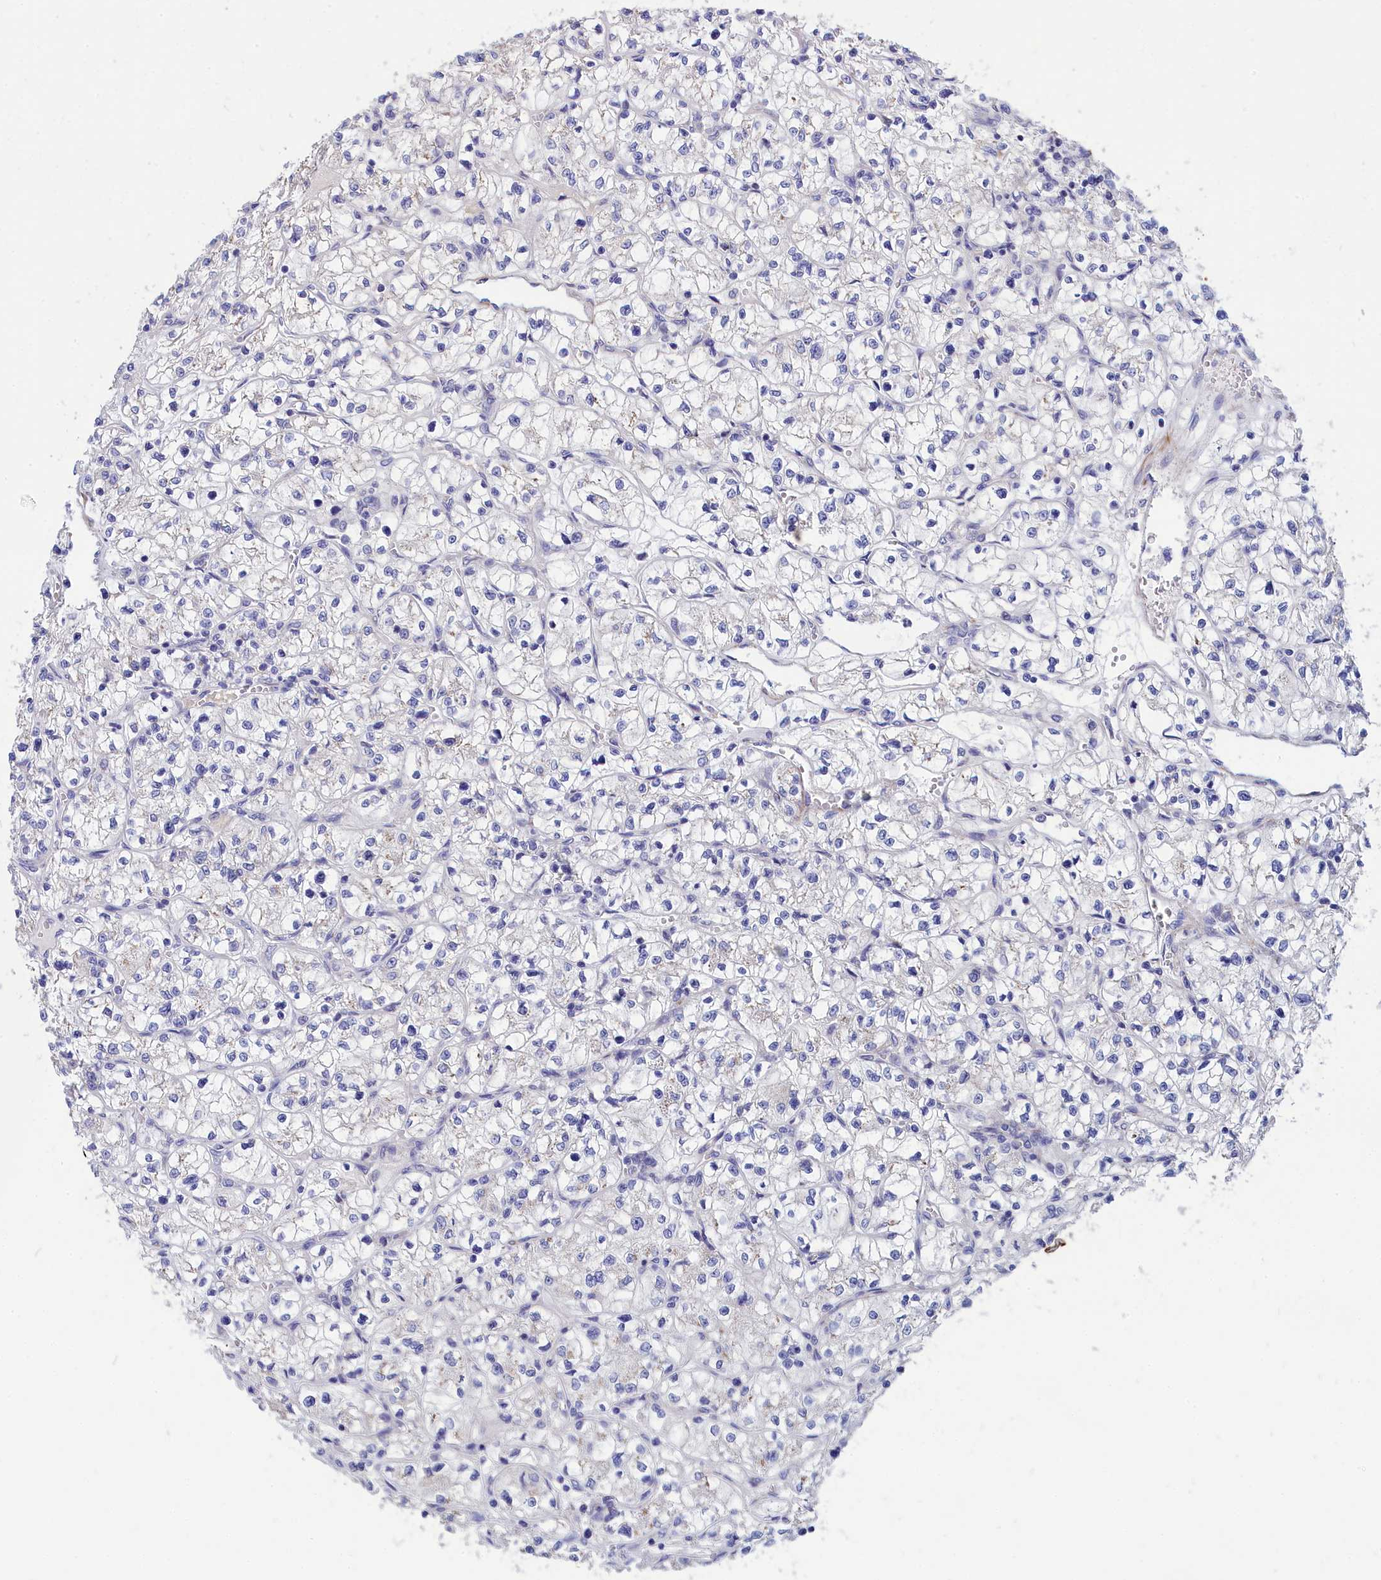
{"staining": {"intensity": "negative", "quantity": "none", "location": "none"}, "tissue": "renal cancer", "cell_type": "Tumor cells", "image_type": "cancer", "snomed": [{"axis": "morphology", "description": "Adenocarcinoma, NOS"}, {"axis": "topography", "description": "Kidney"}], "caption": "Protein analysis of renal adenocarcinoma demonstrates no significant expression in tumor cells.", "gene": "TUBGCP4", "patient": {"sex": "female", "age": 64}}